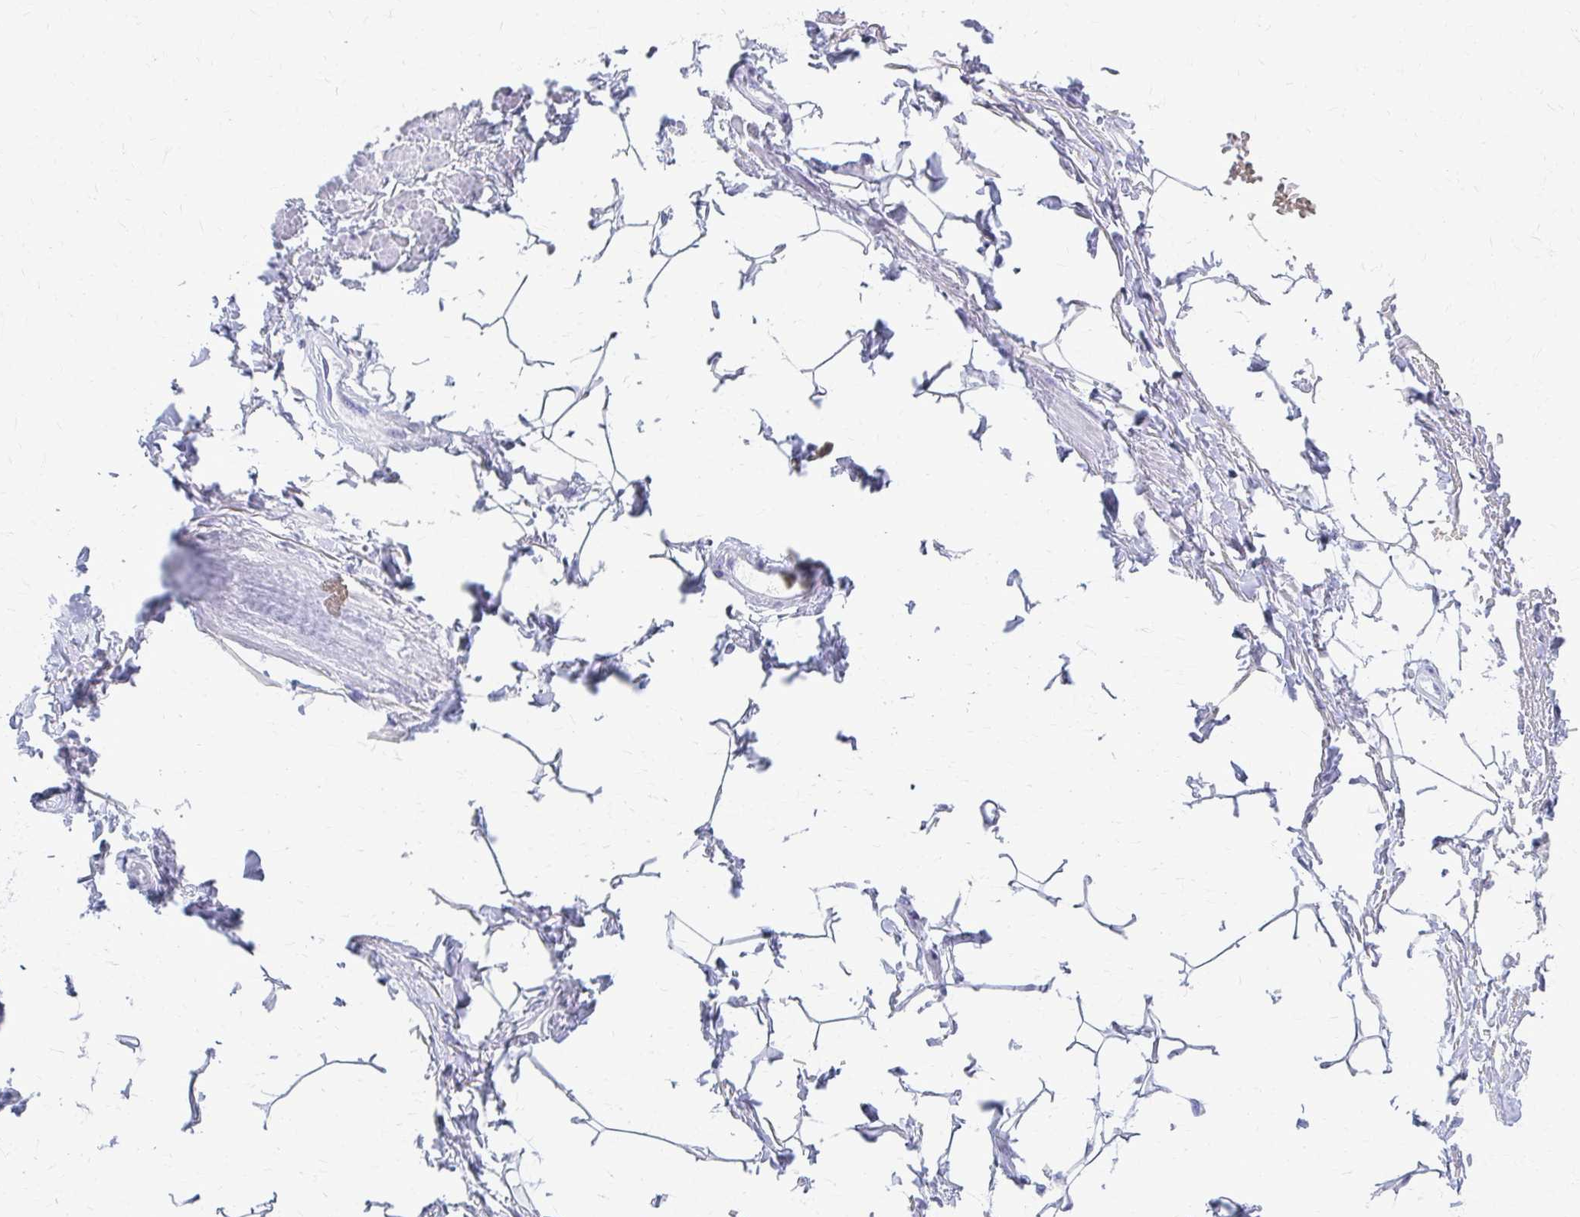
{"staining": {"intensity": "negative", "quantity": "none", "location": "none"}, "tissue": "adipose tissue", "cell_type": "Adipocytes", "image_type": "normal", "snomed": [{"axis": "morphology", "description": "Normal tissue, NOS"}, {"axis": "topography", "description": "Peripheral nerve tissue"}], "caption": "The histopathology image displays no staining of adipocytes in unremarkable adipose tissue.", "gene": "CELF5", "patient": {"sex": "male", "age": 51}}